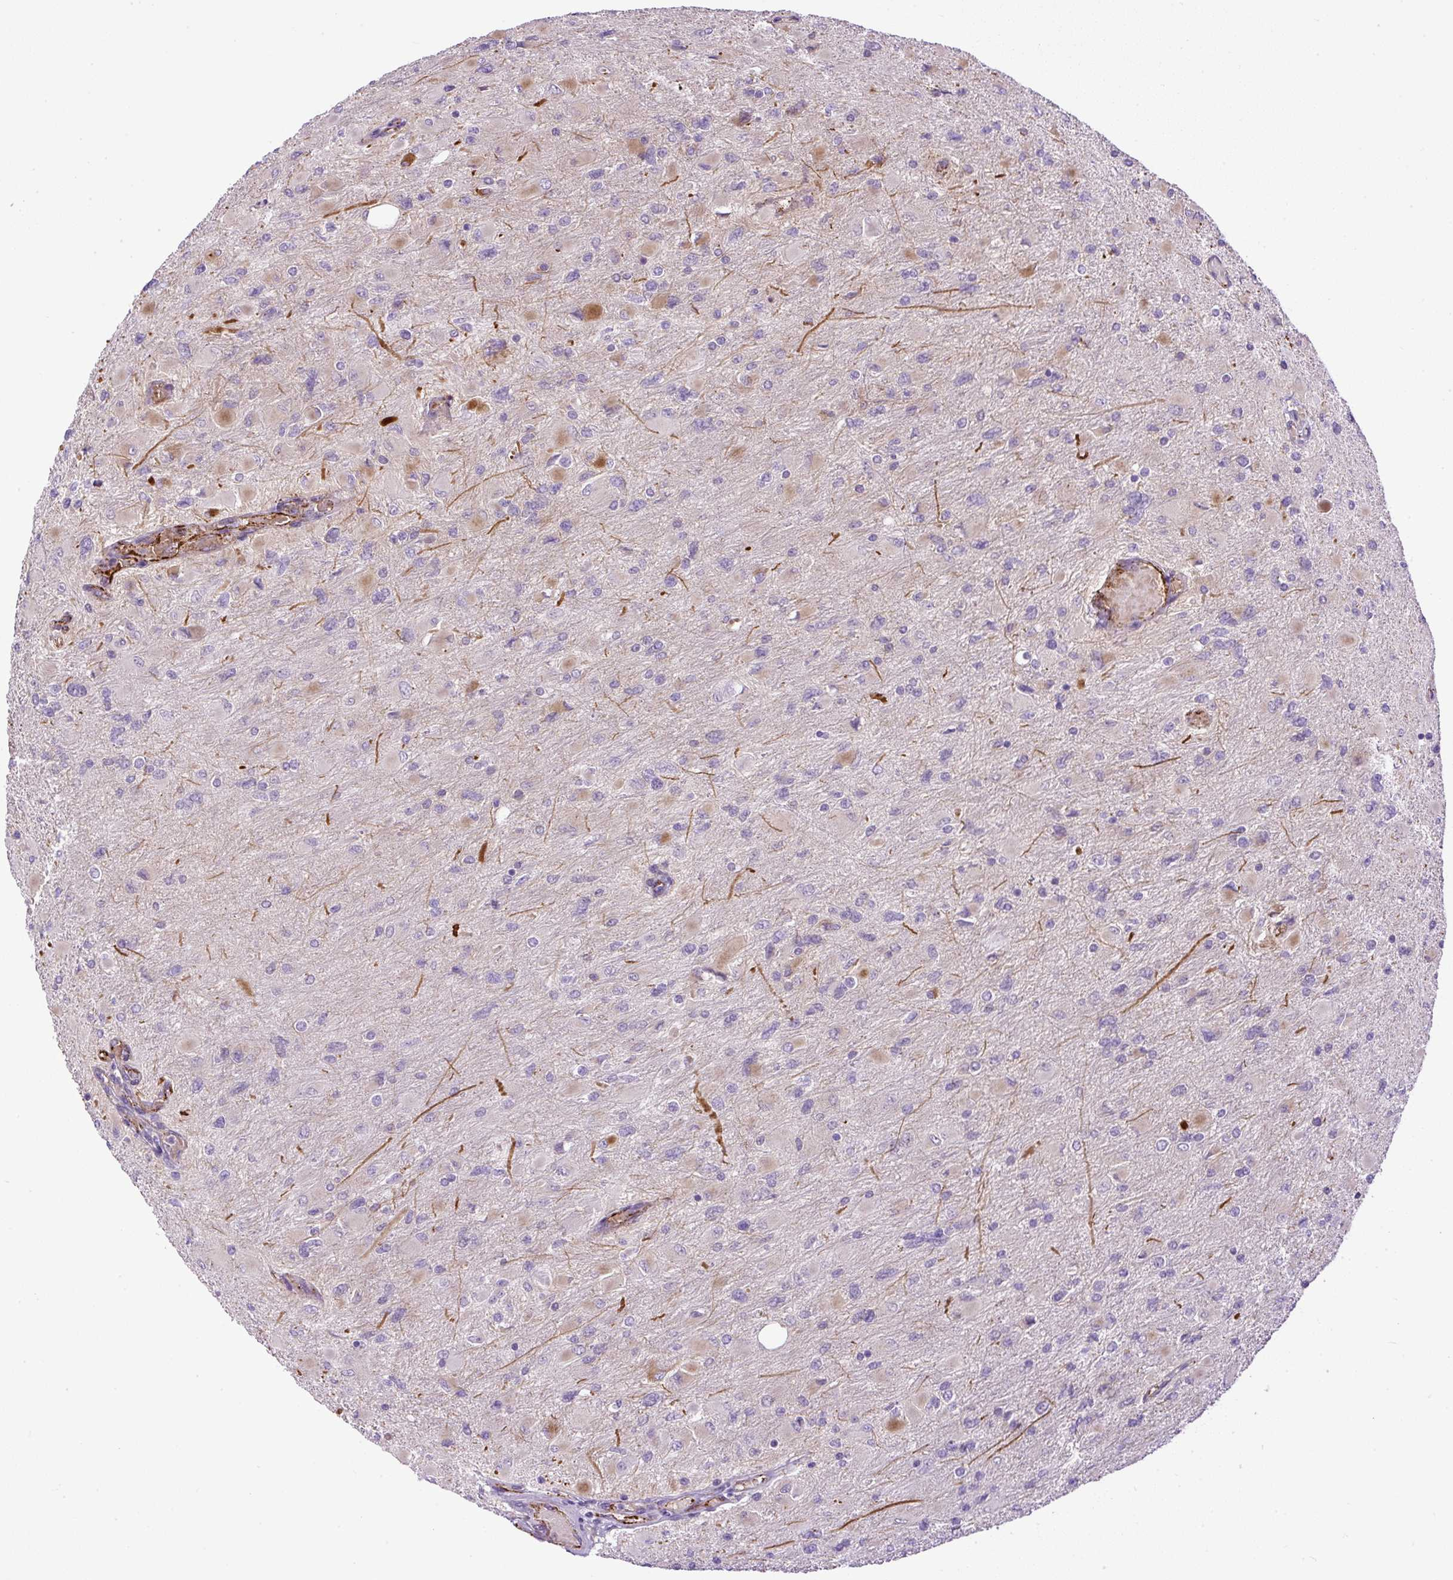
{"staining": {"intensity": "negative", "quantity": "none", "location": "none"}, "tissue": "glioma", "cell_type": "Tumor cells", "image_type": "cancer", "snomed": [{"axis": "morphology", "description": "Glioma, malignant, High grade"}, {"axis": "topography", "description": "Cerebral cortex"}], "caption": "Tumor cells show no significant positivity in malignant high-grade glioma. The staining was performed using DAB to visualize the protein expression in brown, while the nuclei were stained in blue with hematoxylin (Magnification: 20x).", "gene": "LEFTY2", "patient": {"sex": "female", "age": 36}}